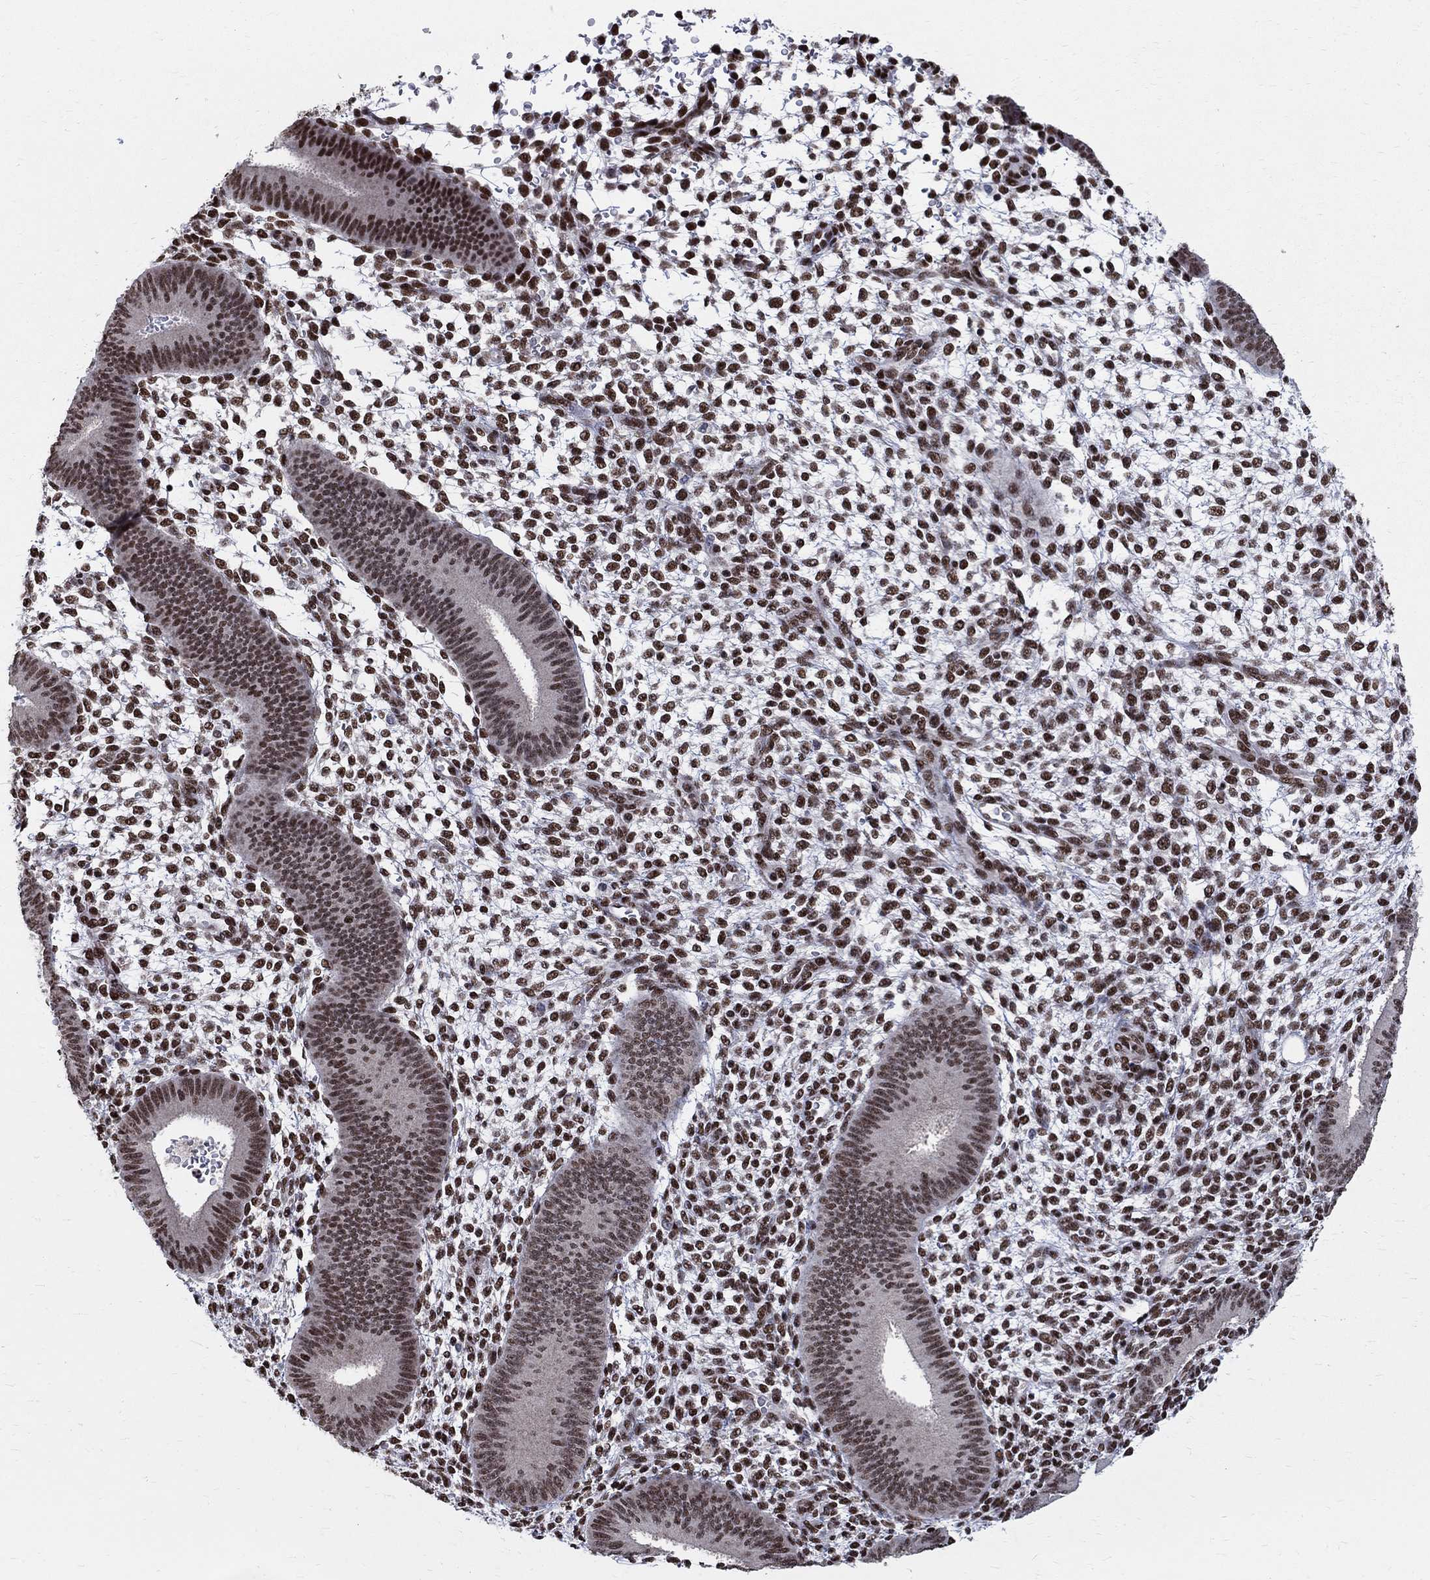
{"staining": {"intensity": "strong", "quantity": "25%-75%", "location": "nuclear"}, "tissue": "endometrium", "cell_type": "Cells in endometrial stroma", "image_type": "normal", "snomed": [{"axis": "morphology", "description": "Normal tissue, NOS"}, {"axis": "topography", "description": "Endometrium"}], "caption": "The histopathology image displays staining of benign endometrium, revealing strong nuclear protein staining (brown color) within cells in endometrial stroma. (DAB (3,3'-diaminobenzidine) IHC with brightfield microscopy, high magnification).", "gene": "FBXO16", "patient": {"sex": "female", "age": 39}}